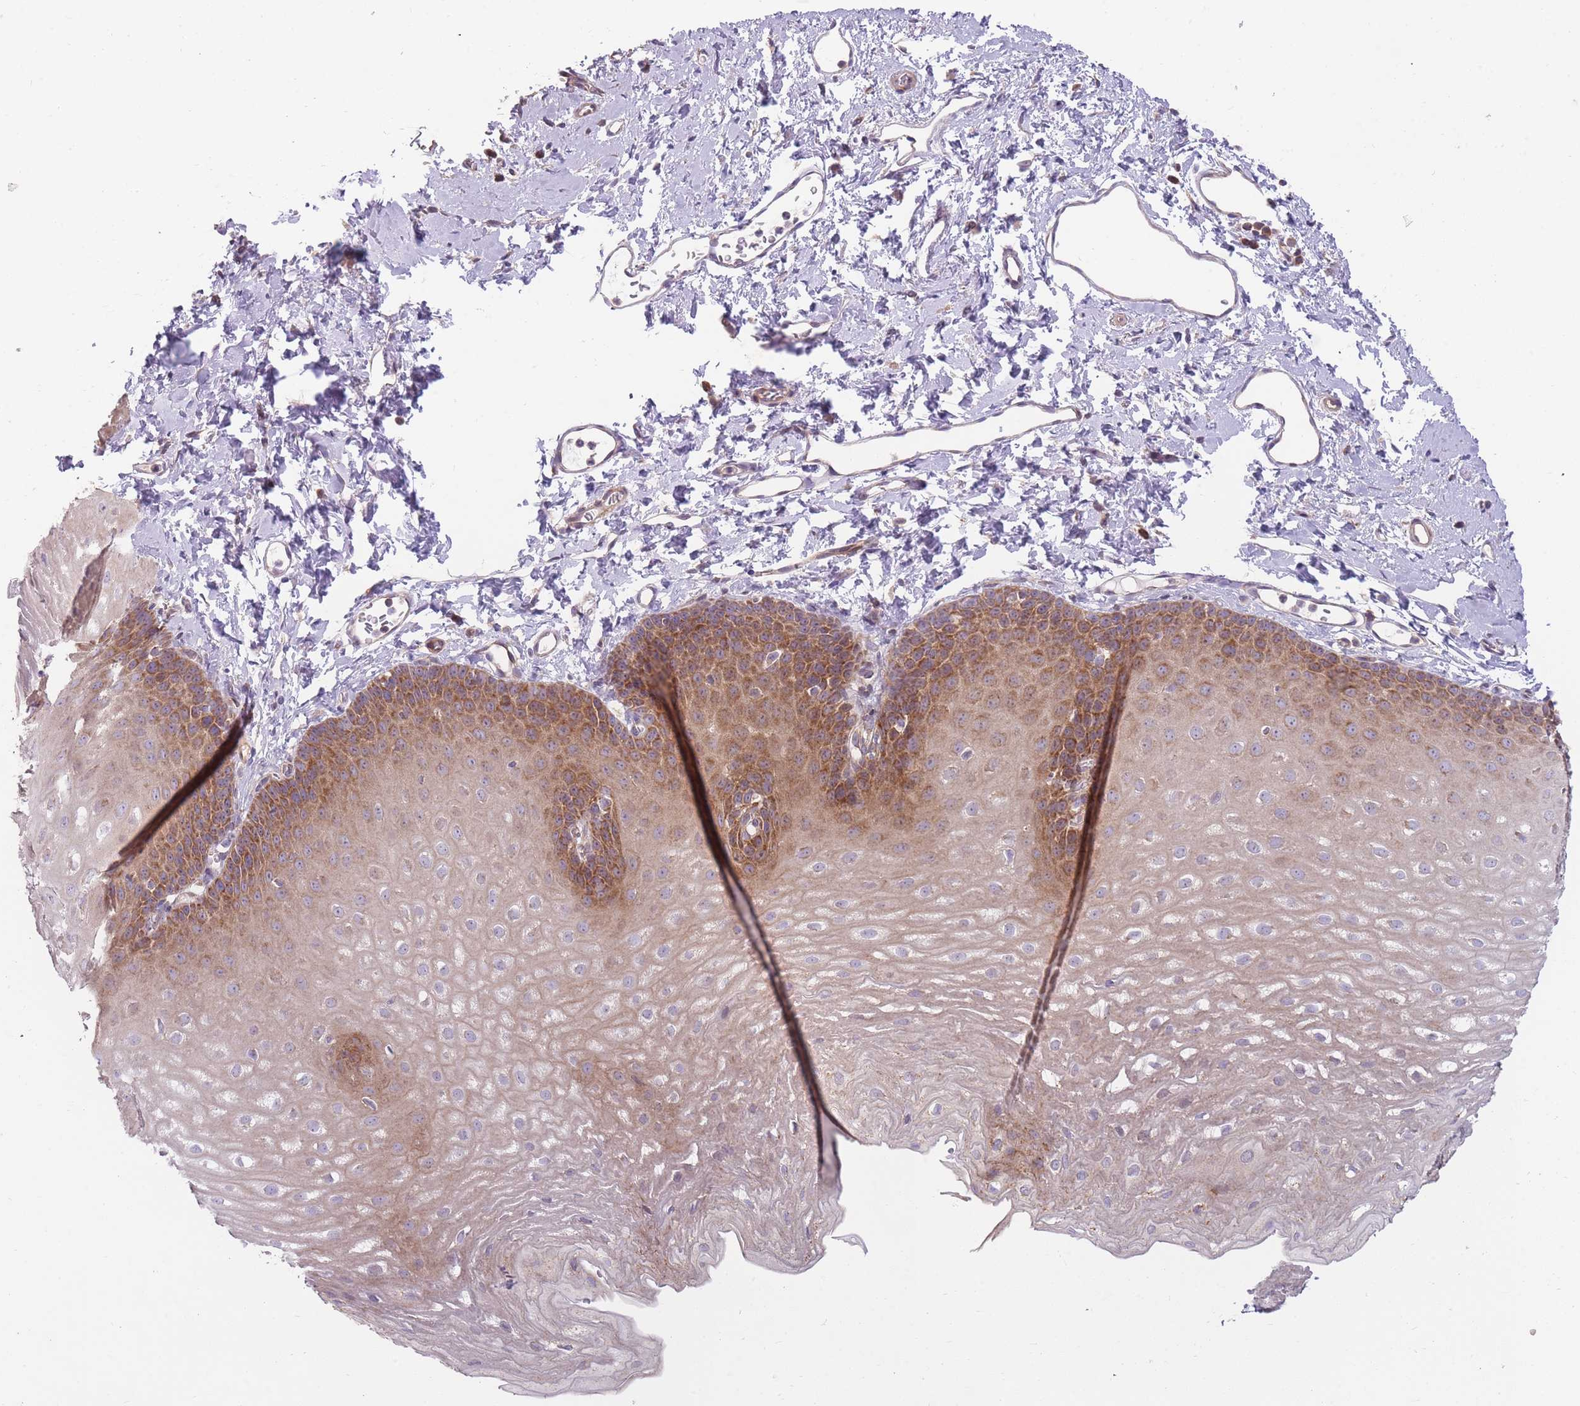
{"staining": {"intensity": "strong", "quantity": "25%-75%", "location": "cytoplasmic/membranous"}, "tissue": "esophagus", "cell_type": "Squamous epithelial cells", "image_type": "normal", "snomed": [{"axis": "morphology", "description": "Normal tissue, NOS"}, {"axis": "topography", "description": "Esophagus"}], "caption": "An immunohistochemistry (IHC) photomicrograph of unremarkable tissue is shown. Protein staining in brown labels strong cytoplasmic/membranous positivity in esophagus within squamous epithelial cells.", "gene": "ENSG00000255639", "patient": {"sex": "male", "age": 70}}